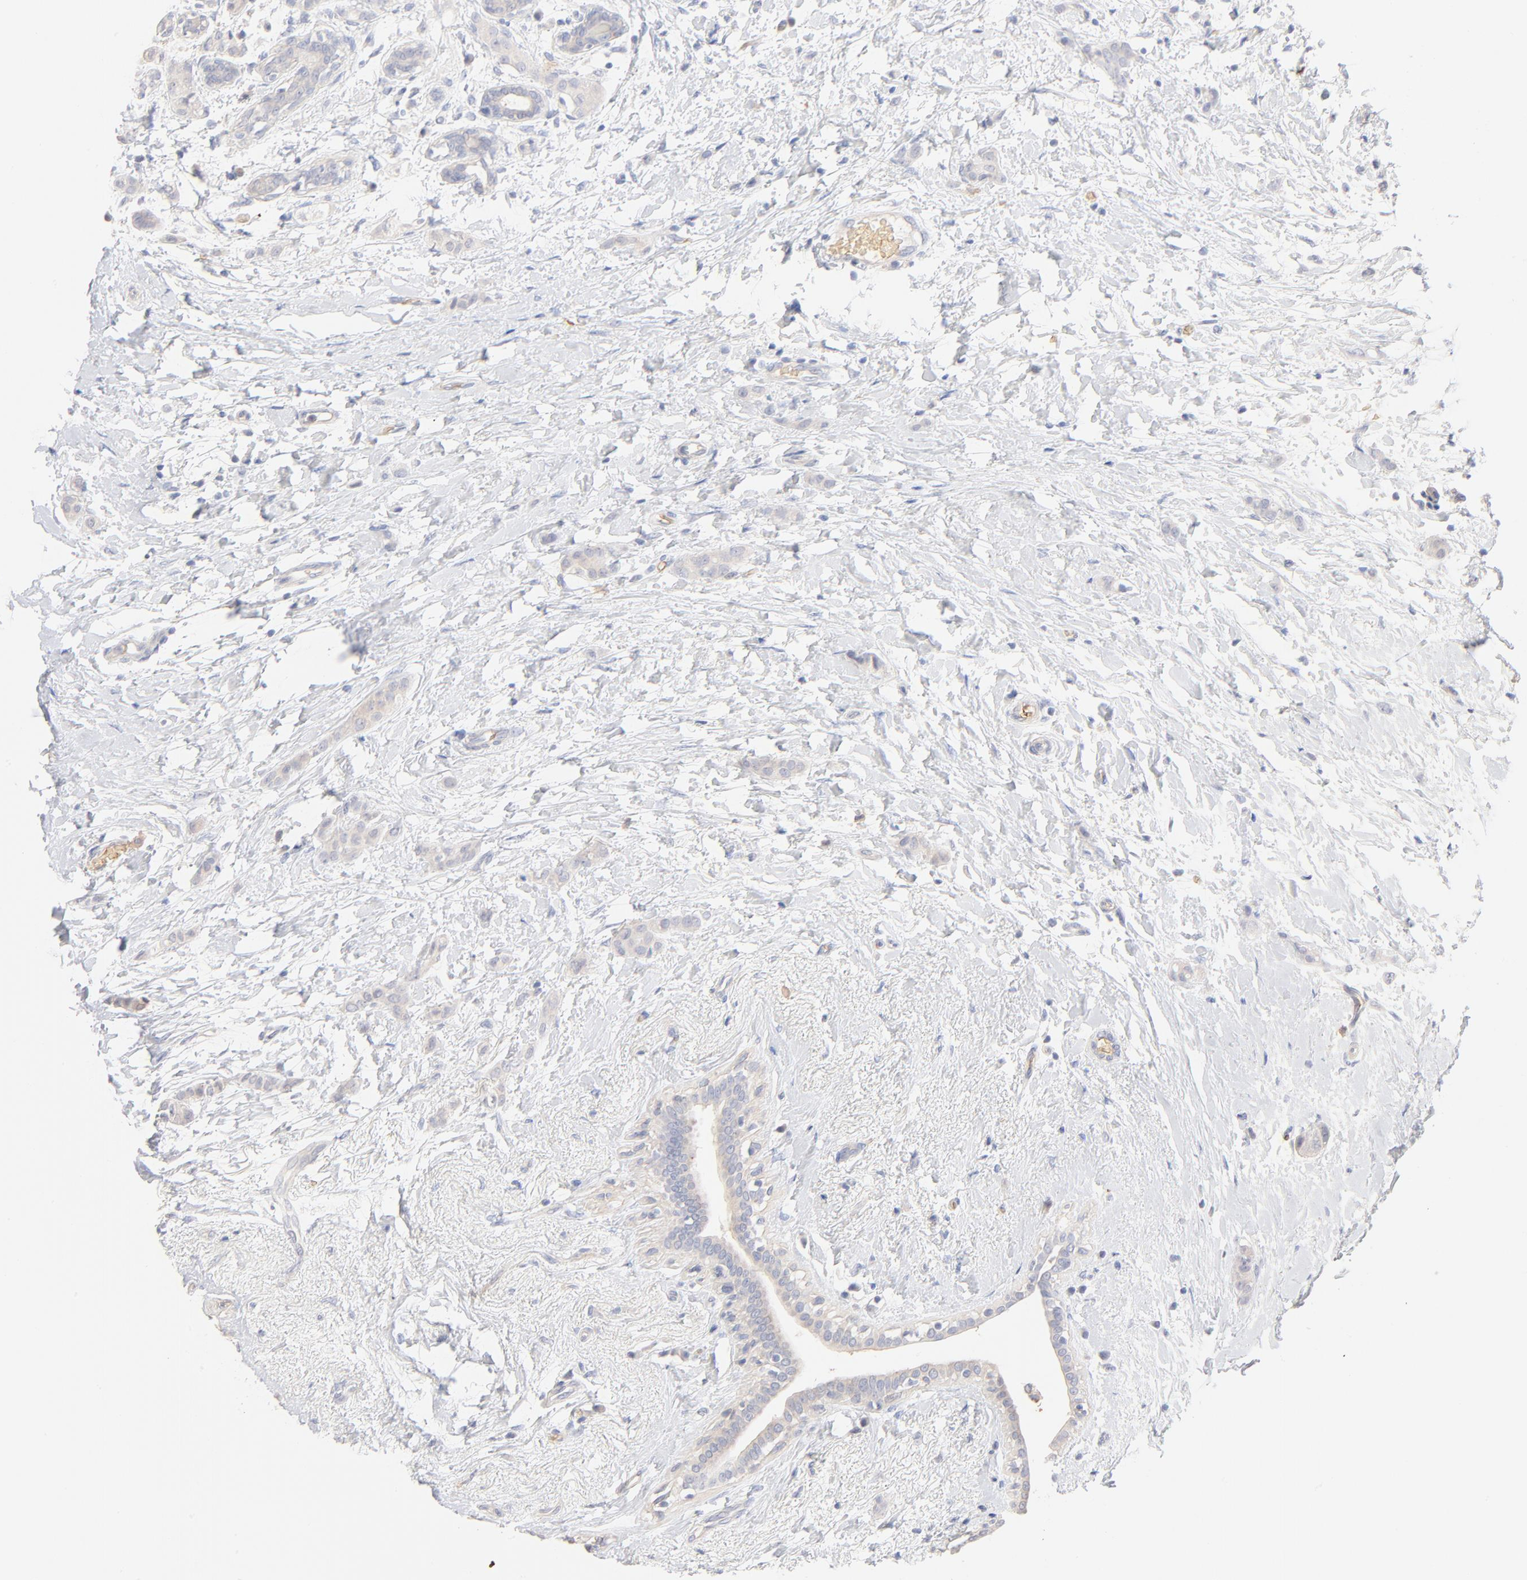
{"staining": {"intensity": "negative", "quantity": "none", "location": "none"}, "tissue": "breast cancer", "cell_type": "Tumor cells", "image_type": "cancer", "snomed": [{"axis": "morphology", "description": "Lobular carcinoma"}, {"axis": "topography", "description": "Breast"}], "caption": "This is a micrograph of immunohistochemistry (IHC) staining of breast cancer, which shows no expression in tumor cells. Nuclei are stained in blue.", "gene": "SPTB", "patient": {"sex": "female", "age": 55}}